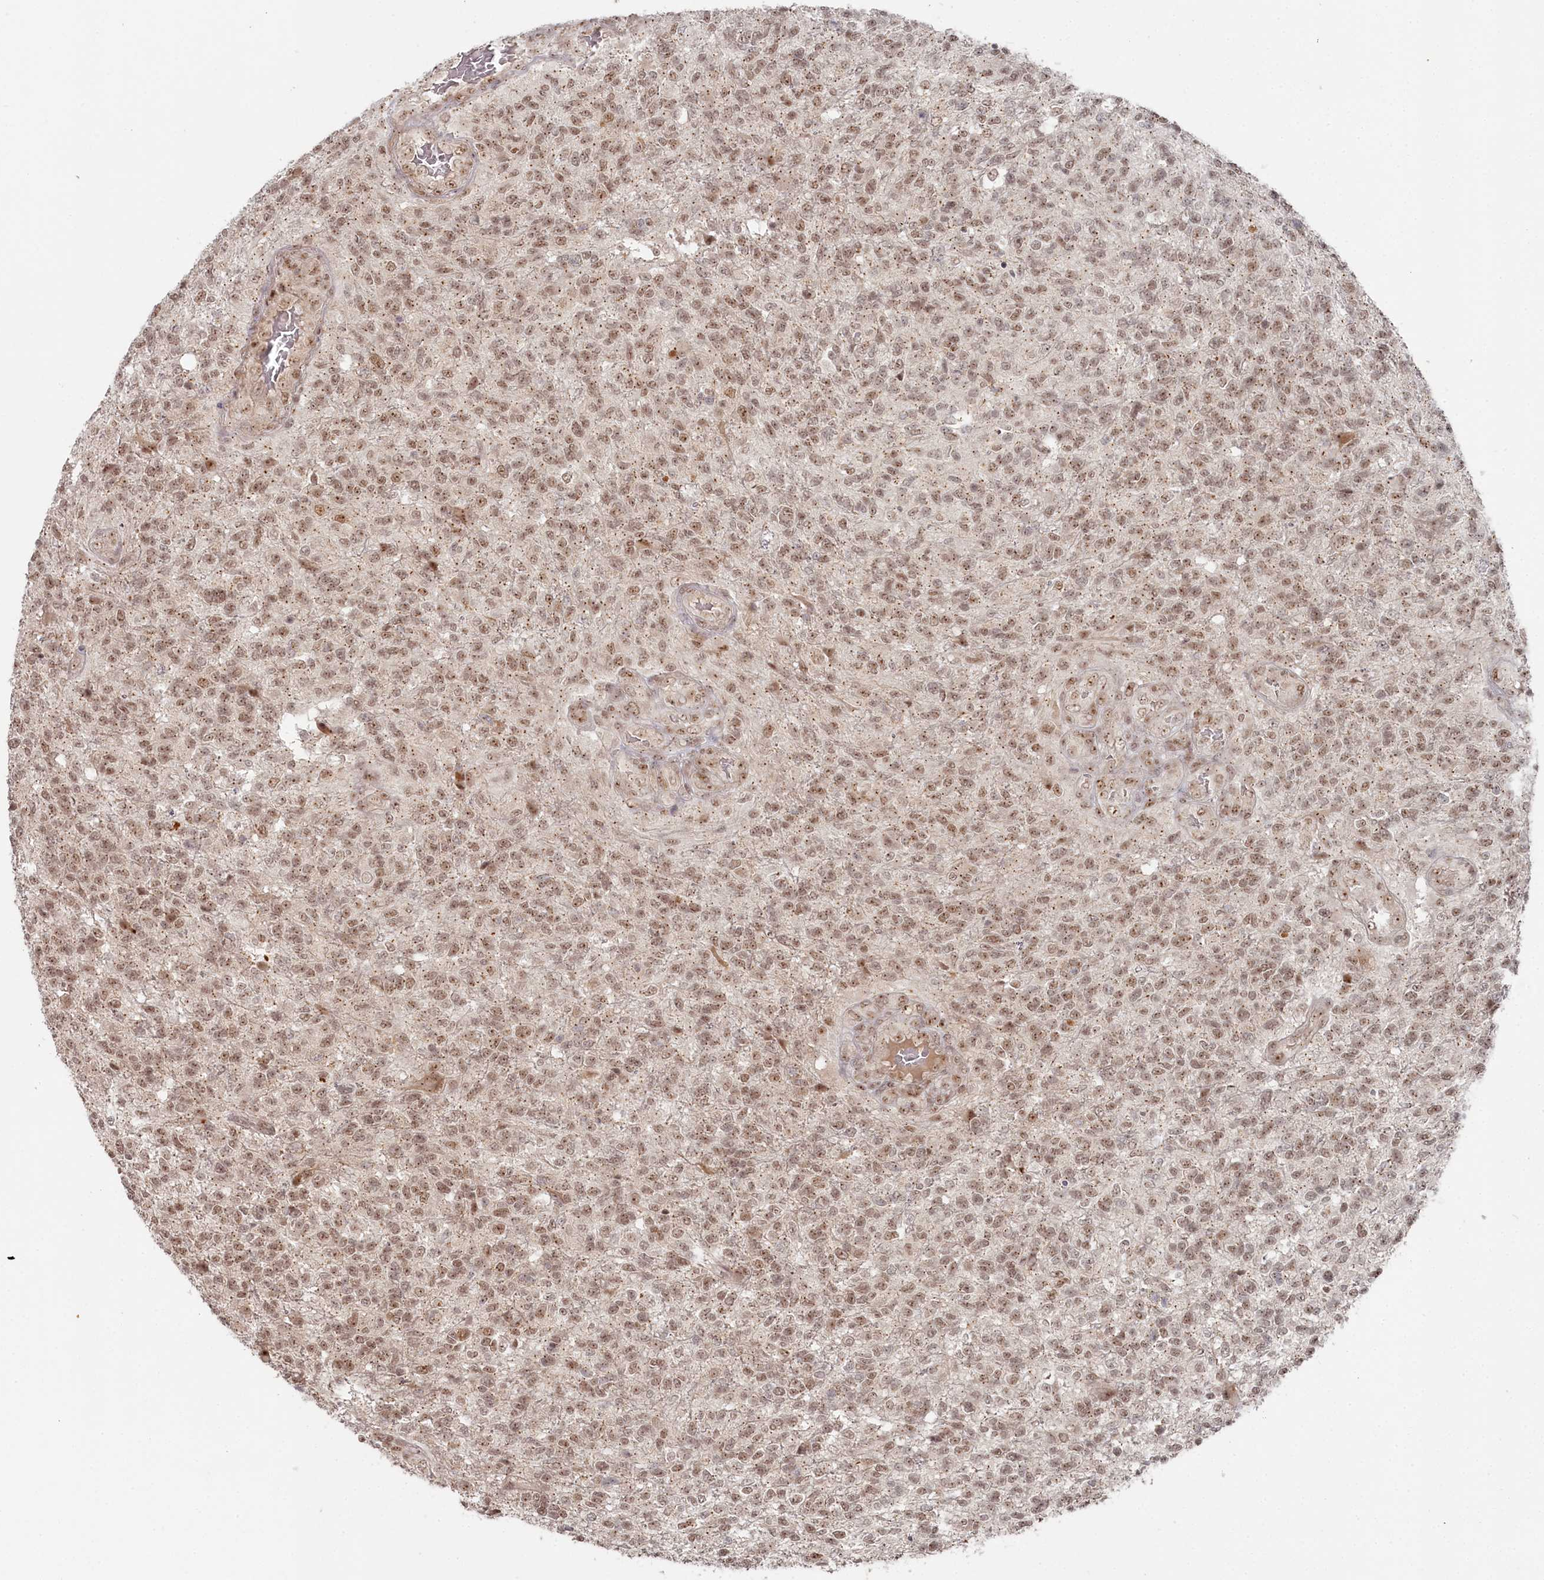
{"staining": {"intensity": "moderate", "quantity": ">75%", "location": "nuclear"}, "tissue": "glioma", "cell_type": "Tumor cells", "image_type": "cancer", "snomed": [{"axis": "morphology", "description": "Glioma, malignant, High grade"}, {"axis": "topography", "description": "Brain"}], "caption": "An IHC micrograph of neoplastic tissue is shown. Protein staining in brown highlights moderate nuclear positivity in glioma within tumor cells.", "gene": "EXOSC1", "patient": {"sex": "male", "age": 56}}